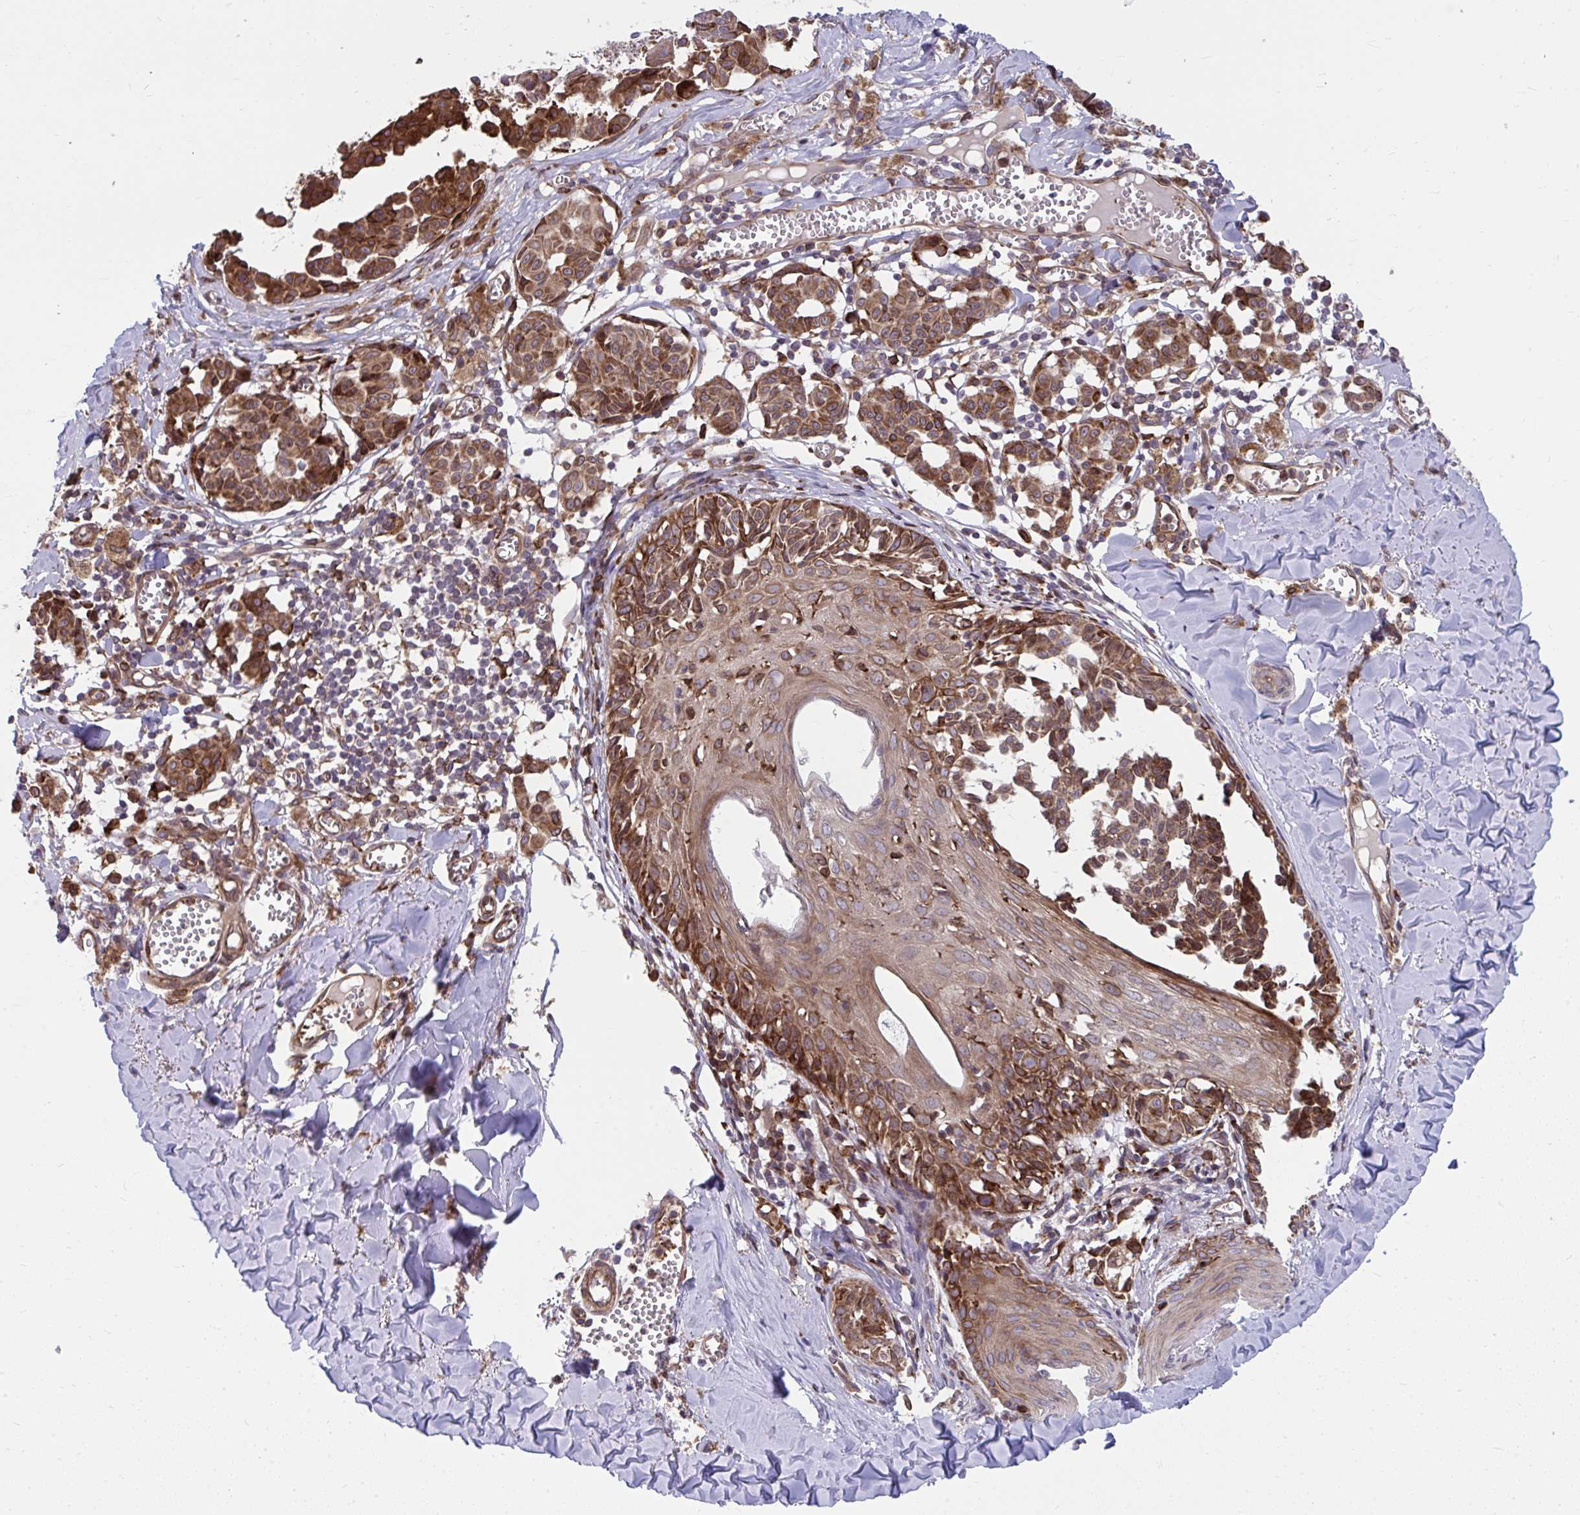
{"staining": {"intensity": "moderate", "quantity": ">75%", "location": "cytoplasmic/membranous"}, "tissue": "melanoma", "cell_type": "Tumor cells", "image_type": "cancer", "snomed": [{"axis": "morphology", "description": "Malignant melanoma, NOS"}, {"axis": "topography", "description": "Skin"}], "caption": "This is an image of IHC staining of malignant melanoma, which shows moderate positivity in the cytoplasmic/membranous of tumor cells.", "gene": "STIM2", "patient": {"sex": "female", "age": 43}}